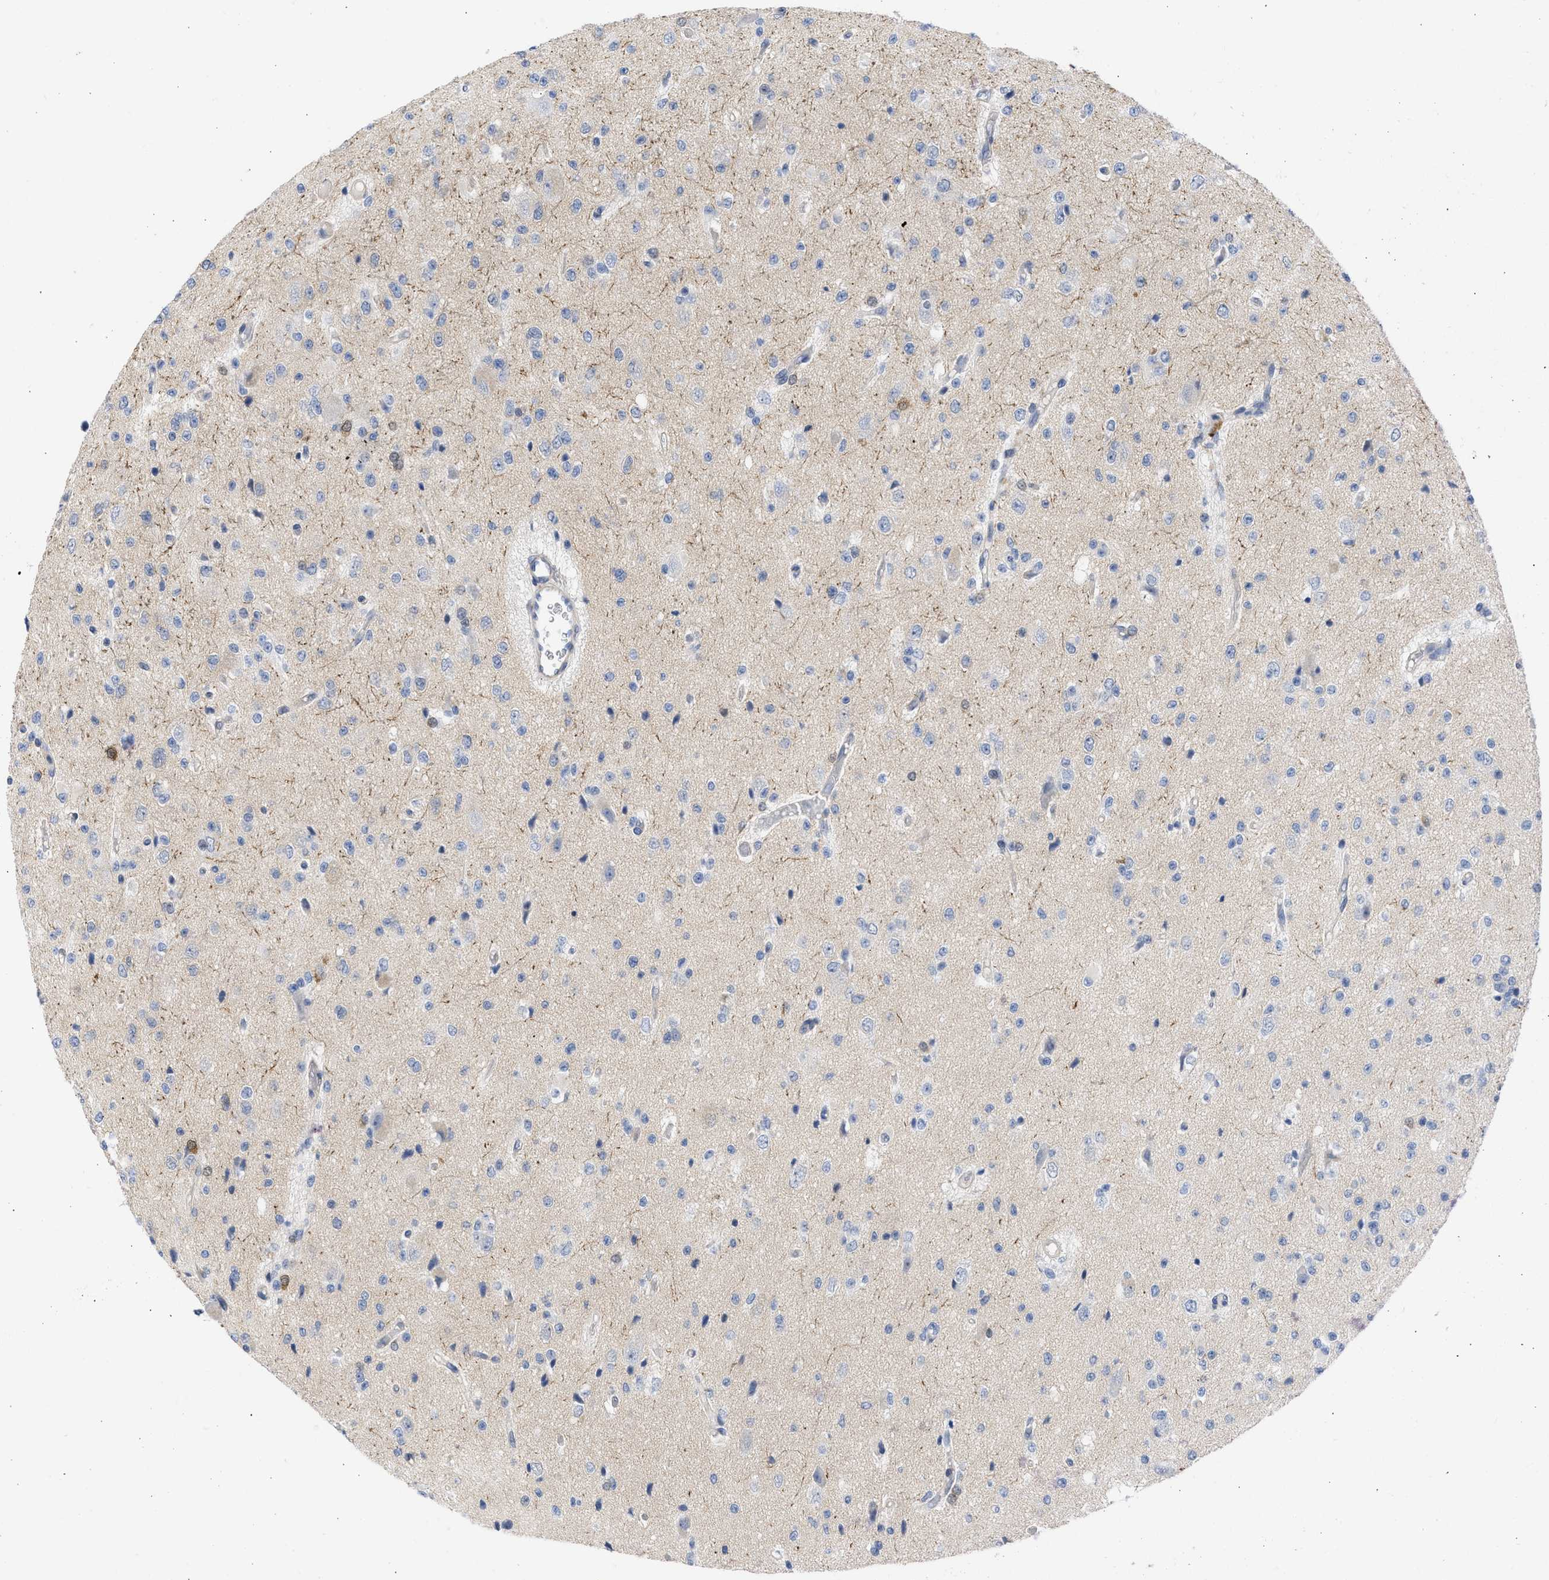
{"staining": {"intensity": "negative", "quantity": "none", "location": "none"}, "tissue": "glioma", "cell_type": "Tumor cells", "image_type": "cancer", "snomed": [{"axis": "morphology", "description": "Glioma, malignant, High grade"}, {"axis": "topography", "description": "pancreas cauda"}], "caption": "IHC micrograph of neoplastic tissue: malignant high-grade glioma stained with DAB shows no significant protein staining in tumor cells. (Brightfield microscopy of DAB (3,3'-diaminobenzidine) immunohistochemistry (IHC) at high magnification).", "gene": "THRA", "patient": {"sex": "male", "age": 60}}